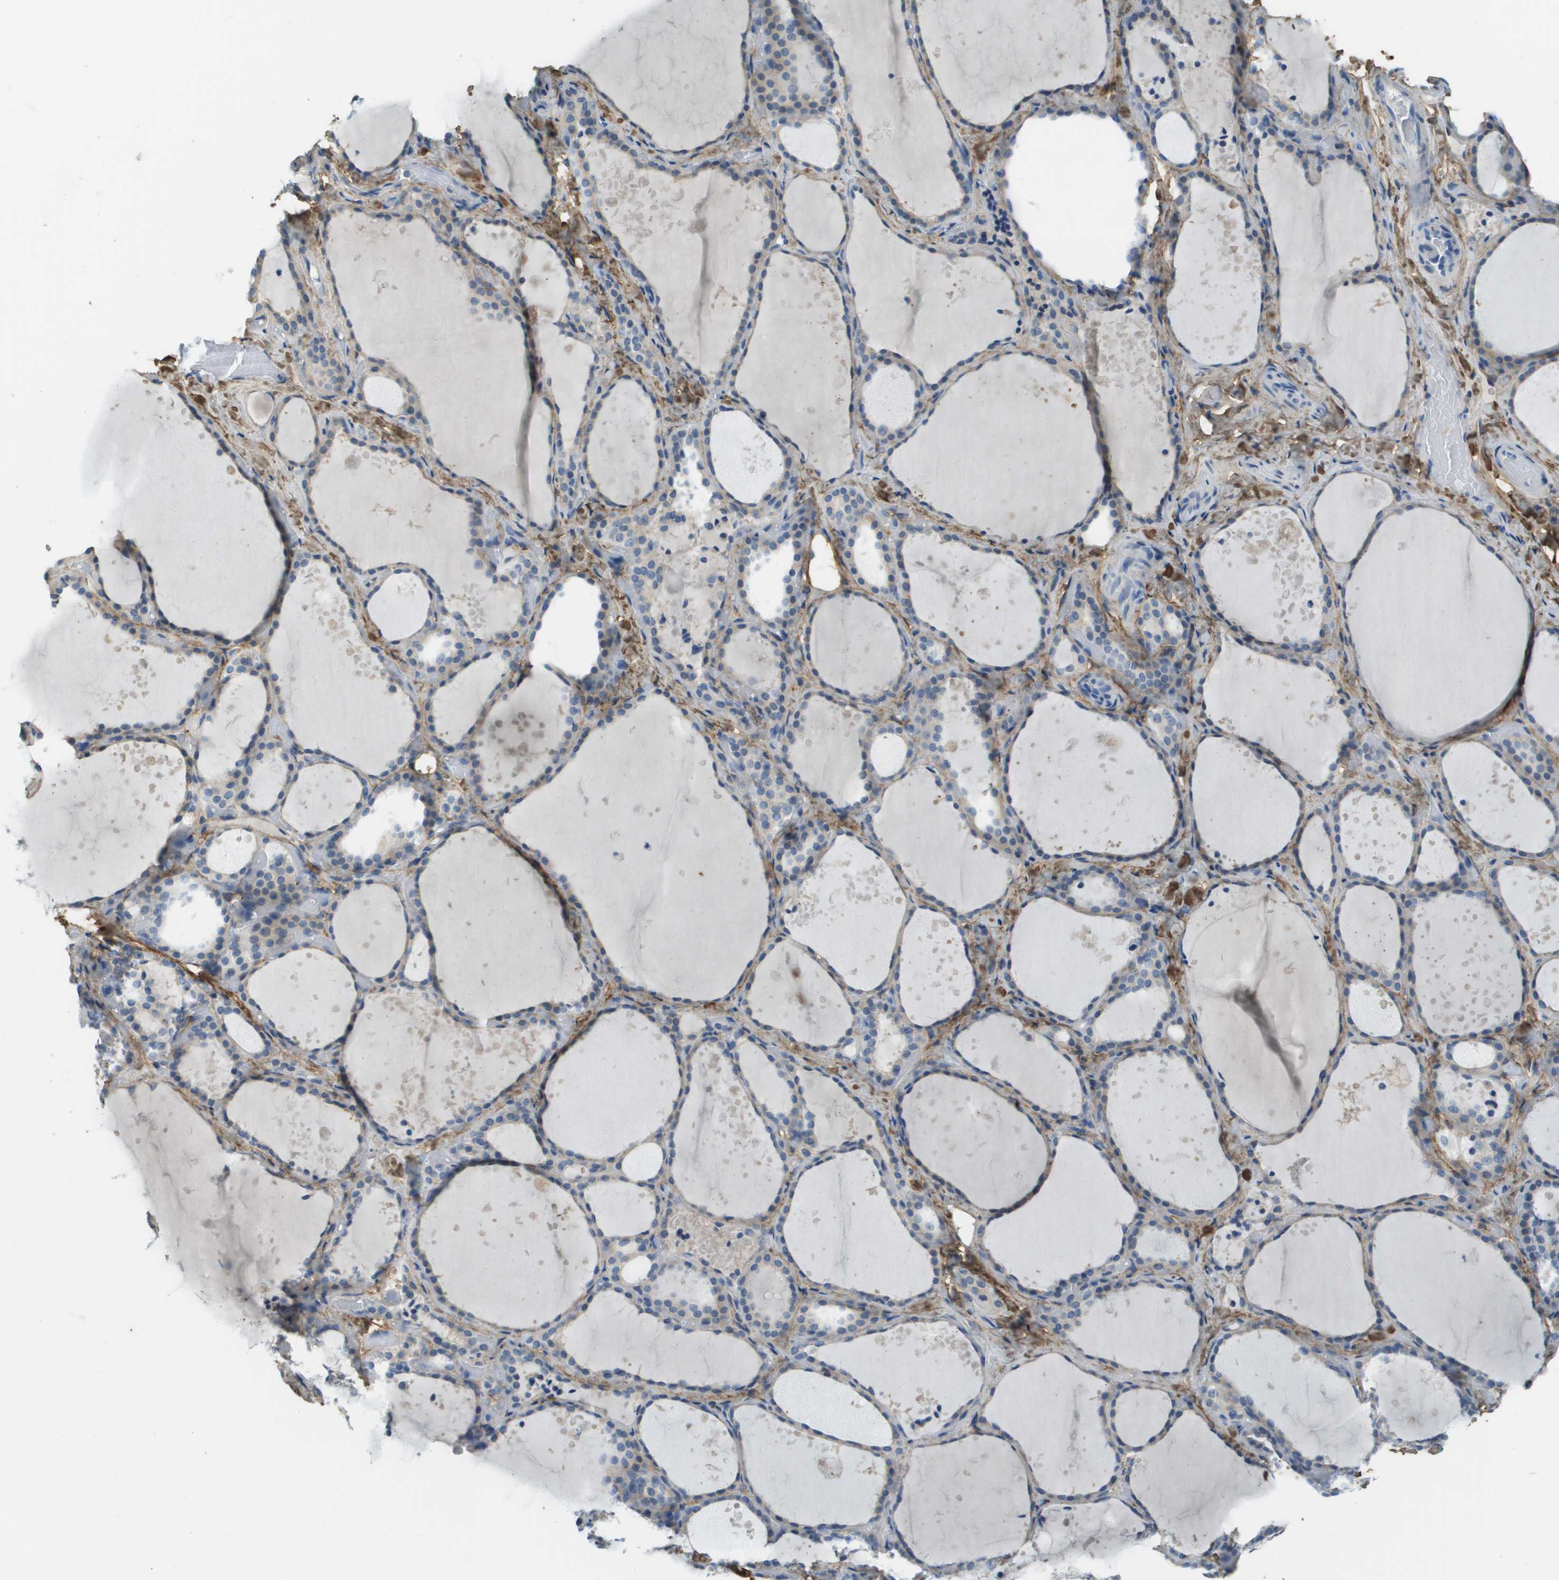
{"staining": {"intensity": "weak", "quantity": "<25%", "location": "cytoplasmic/membranous"}, "tissue": "thyroid gland", "cell_type": "Glandular cells", "image_type": "normal", "snomed": [{"axis": "morphology", "description": "Normal tissue, NOS"}, {"axis": "topography", "description": "Thyroid gland"}], "caption": "A high-resolution photomicrograph shows immunohistochemistry (IHC) staining of benign thyroid gland, which shows no significant expression in glandular cells.", "gene": "DCN", "patient": {"sex": "female", "age": 44}}